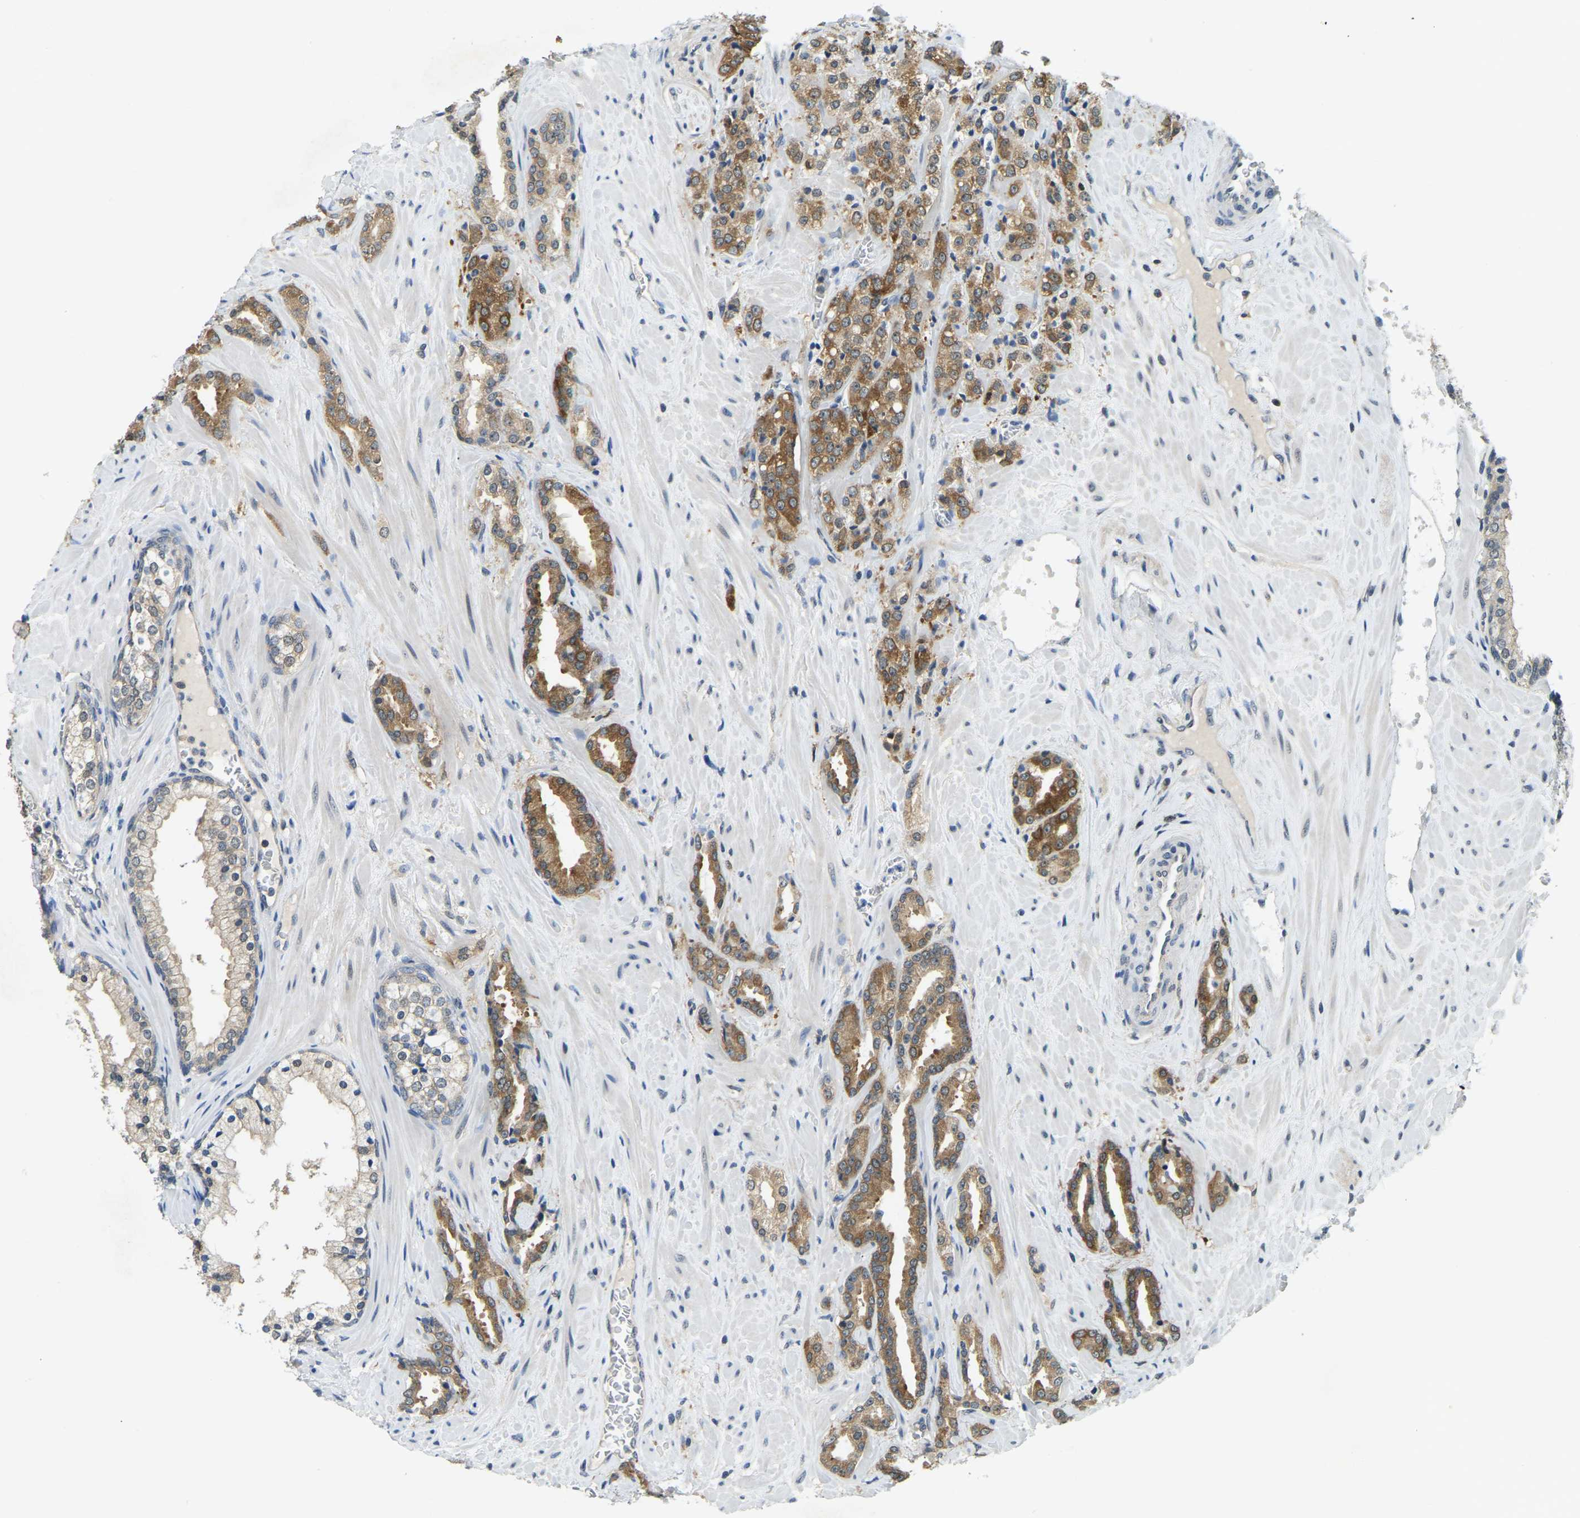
{"staining": {"intensity": "moderate", "quantity": ">75%", "location": "cytoplasmic/membranous"}, "tissue": "prostate cancer", "cell_type": "Tumor cells", "image_type": "cancer", "snomed": [{"axis": "morphology", "description": "Adenocarcinoma, High grade"}, {"axis": "topography", "description": "Prostate"}], "caption": "Prostate adenocarcinoma (high-grade) tissue reveals moderate cytoplasmic/membranous staining in about >75% of tumor cells", "gene": "AHNAK", "patient": {"sex": "male", "age": 64}}